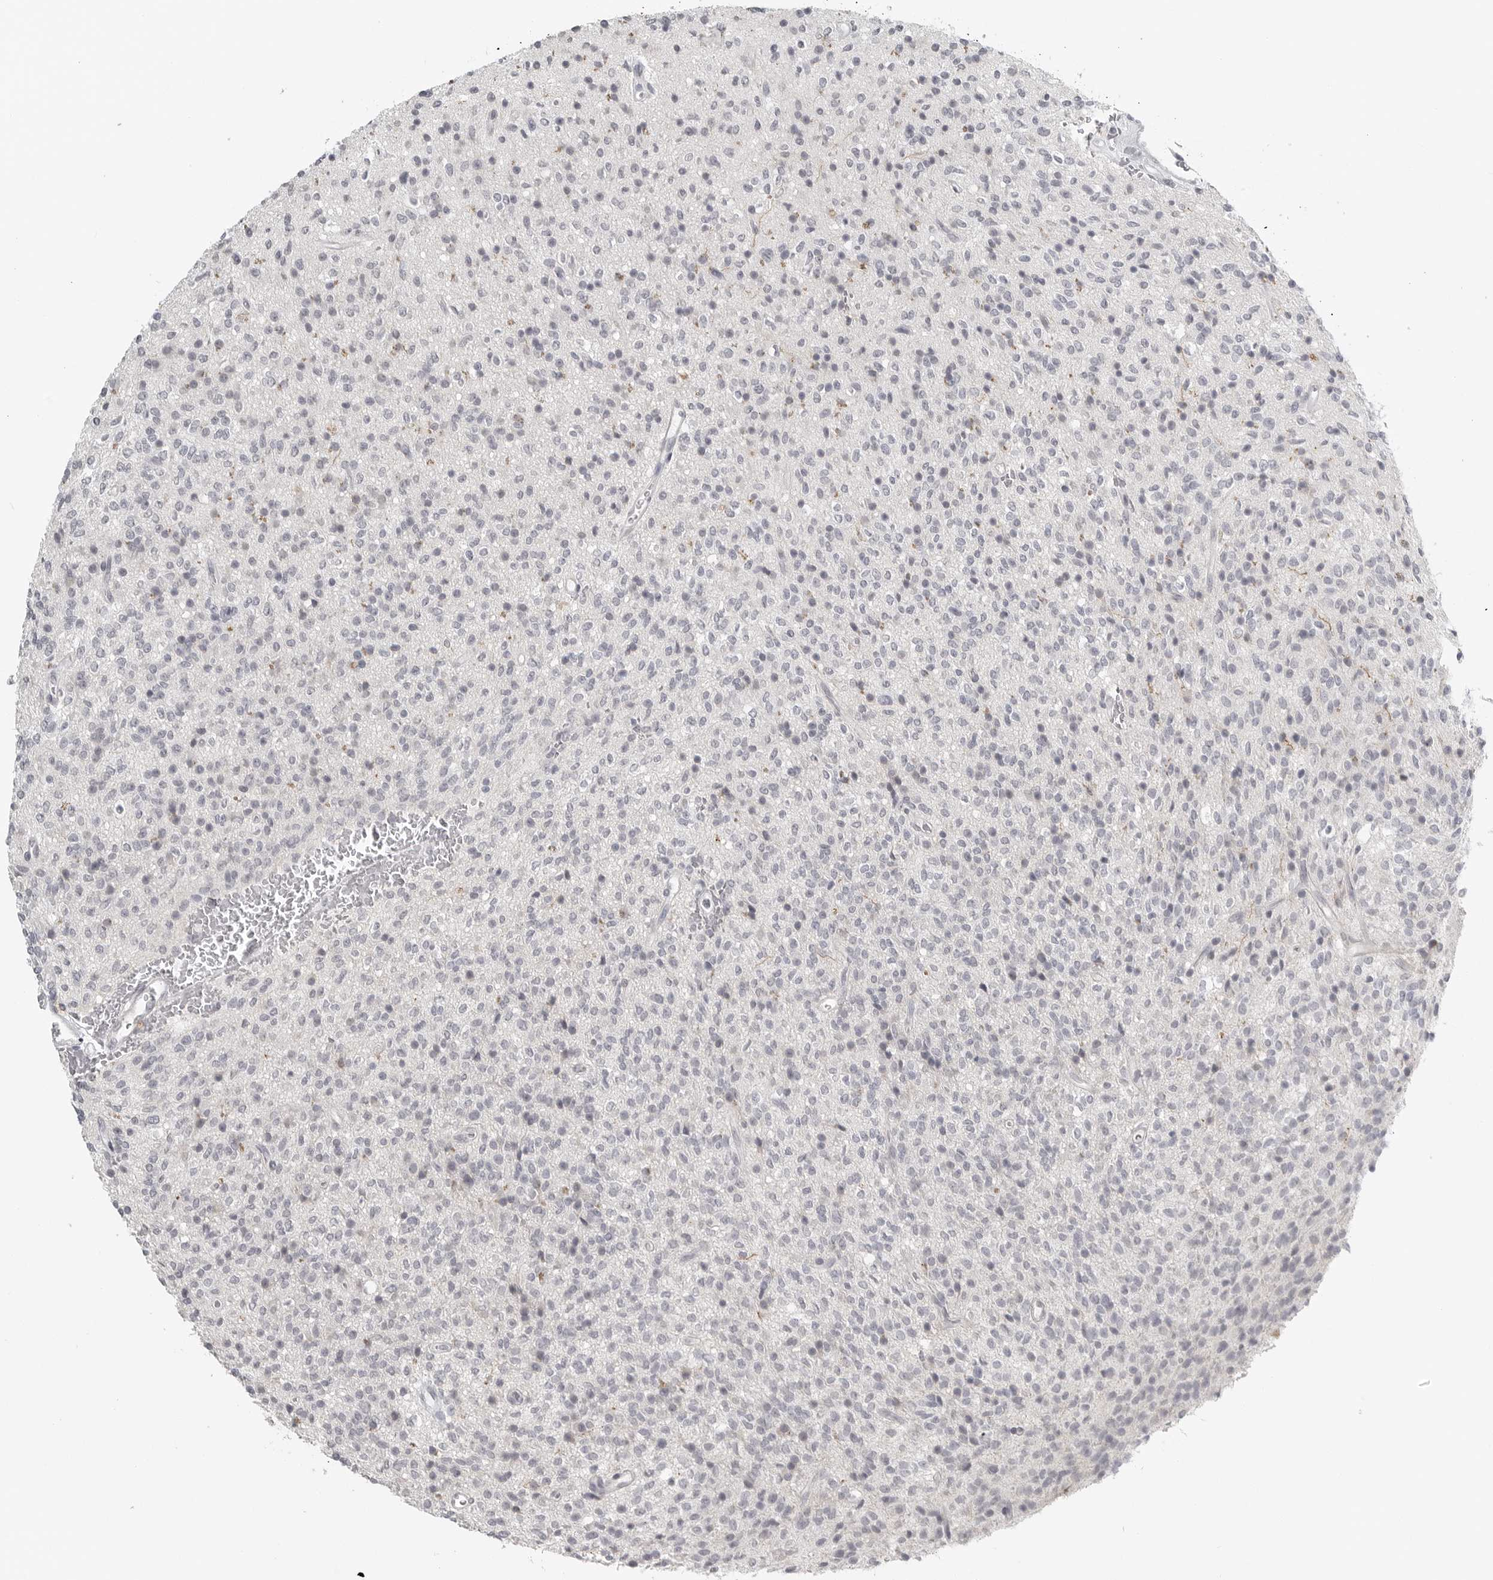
{"staining": {"intensity": "negative", "quantity": "none", "location": "none"}, "tissue": "glioma", "cell_type": "Tumor cells", "image_type": "cancer", "snomed": [{"axis": "morphology", "description": "Glioma, malignant, High grade"}, {"axis": "topography", "description": "Brain"}], "caption": "Human malignant high-grade glioma stained for a protein using immunohistochemistry demonstrates no positivity in tumor cells.", "gene": "BPIFA1", "patient": {"sex": "male", "age": 34}}